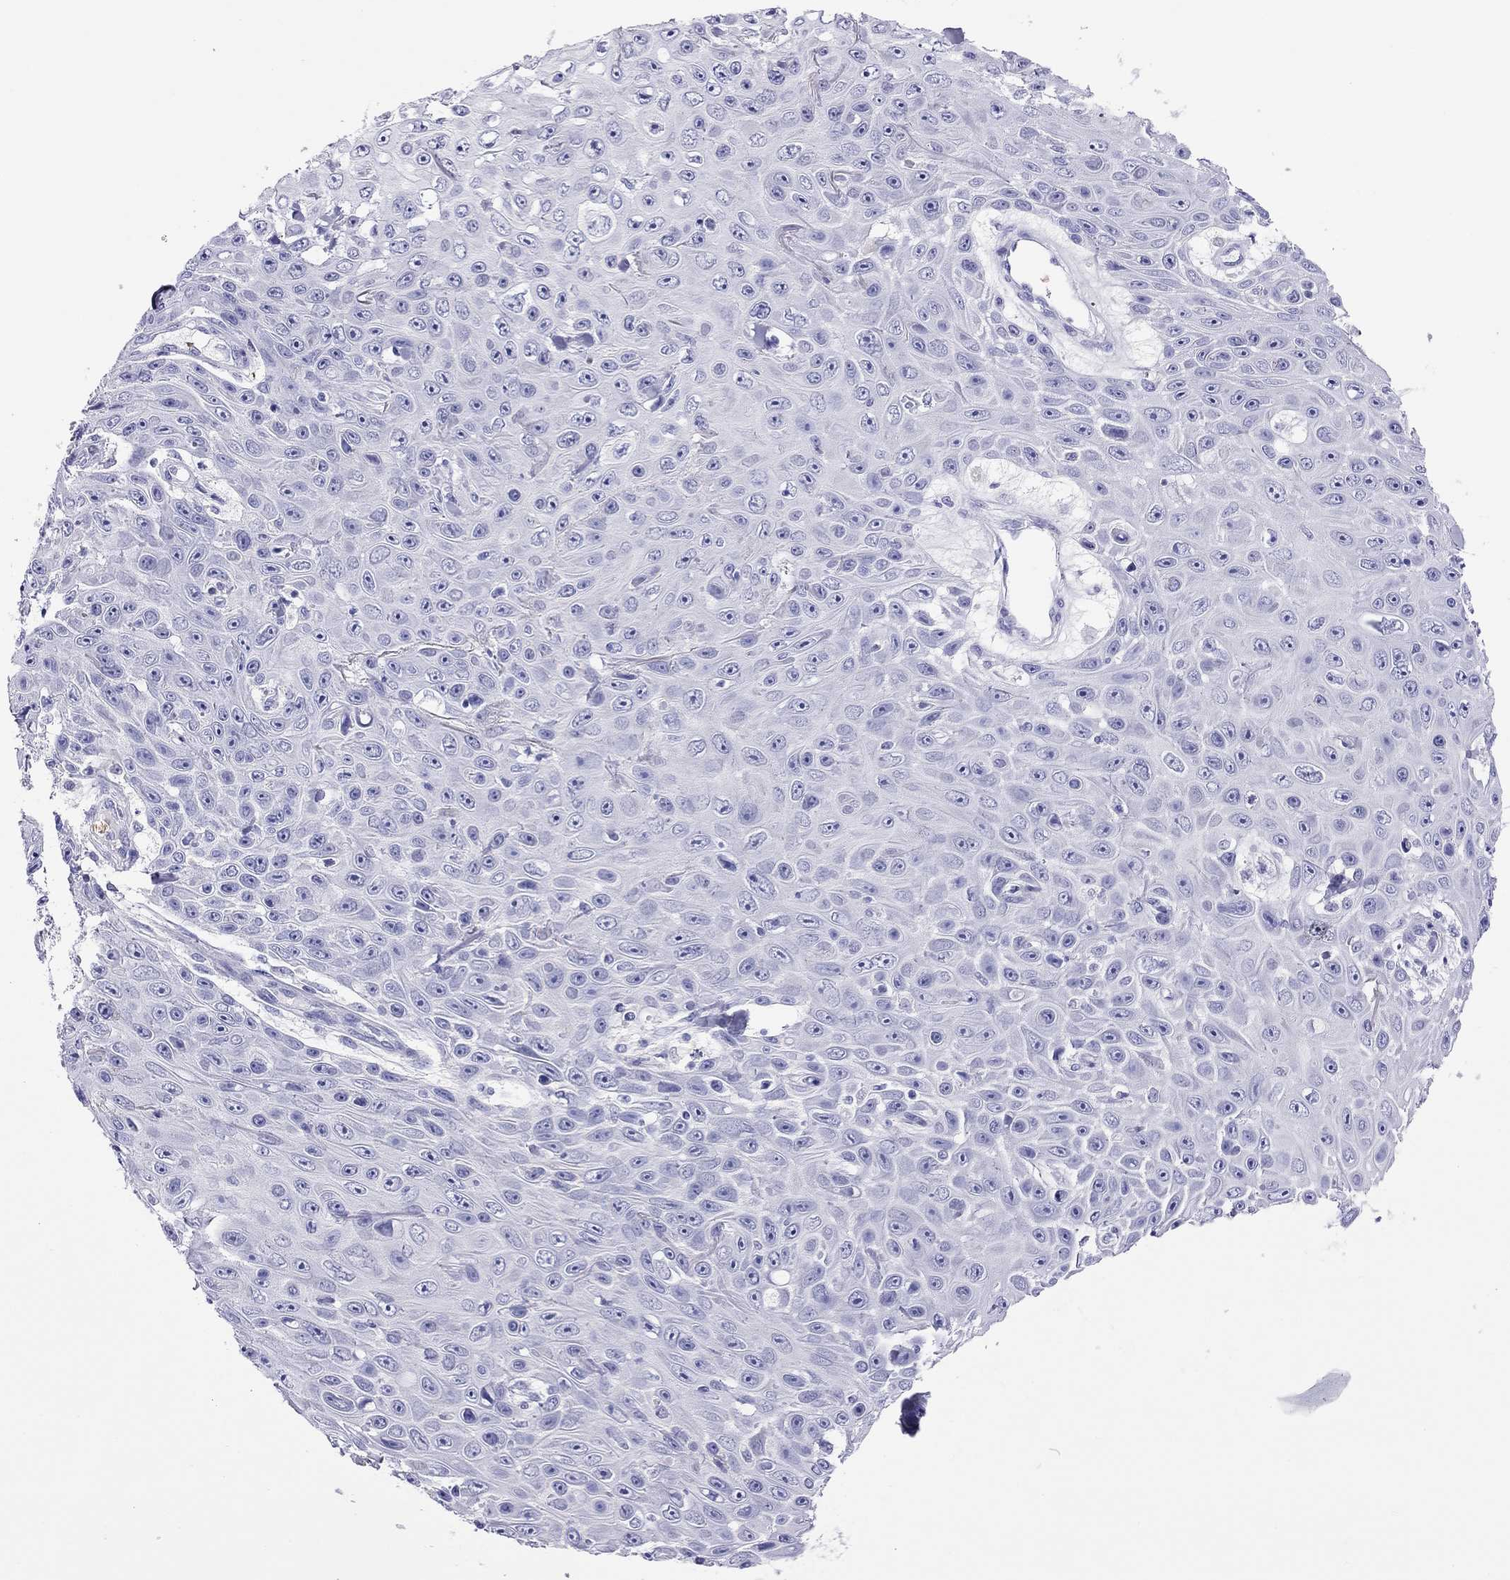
{"staining": {"intensity": "negative", "quantity": "none", "location": "none"}, "tissue": "skin cancer", "cell_type": "Tumor cells", "image_type": "cancer", "snomed": [{"axis": "morphology", "description": "Squamous cell carcinoma, NOS"}, {"axis": "topography", "description": "Skin"}], "caption": "DAB immunohistochemical staining of human skin cancer (squamous cell carcinoma) displays no significant expression in tumor cells.", "gene": "PTPRN", "patient": {"sex": "male", "age": 82}}